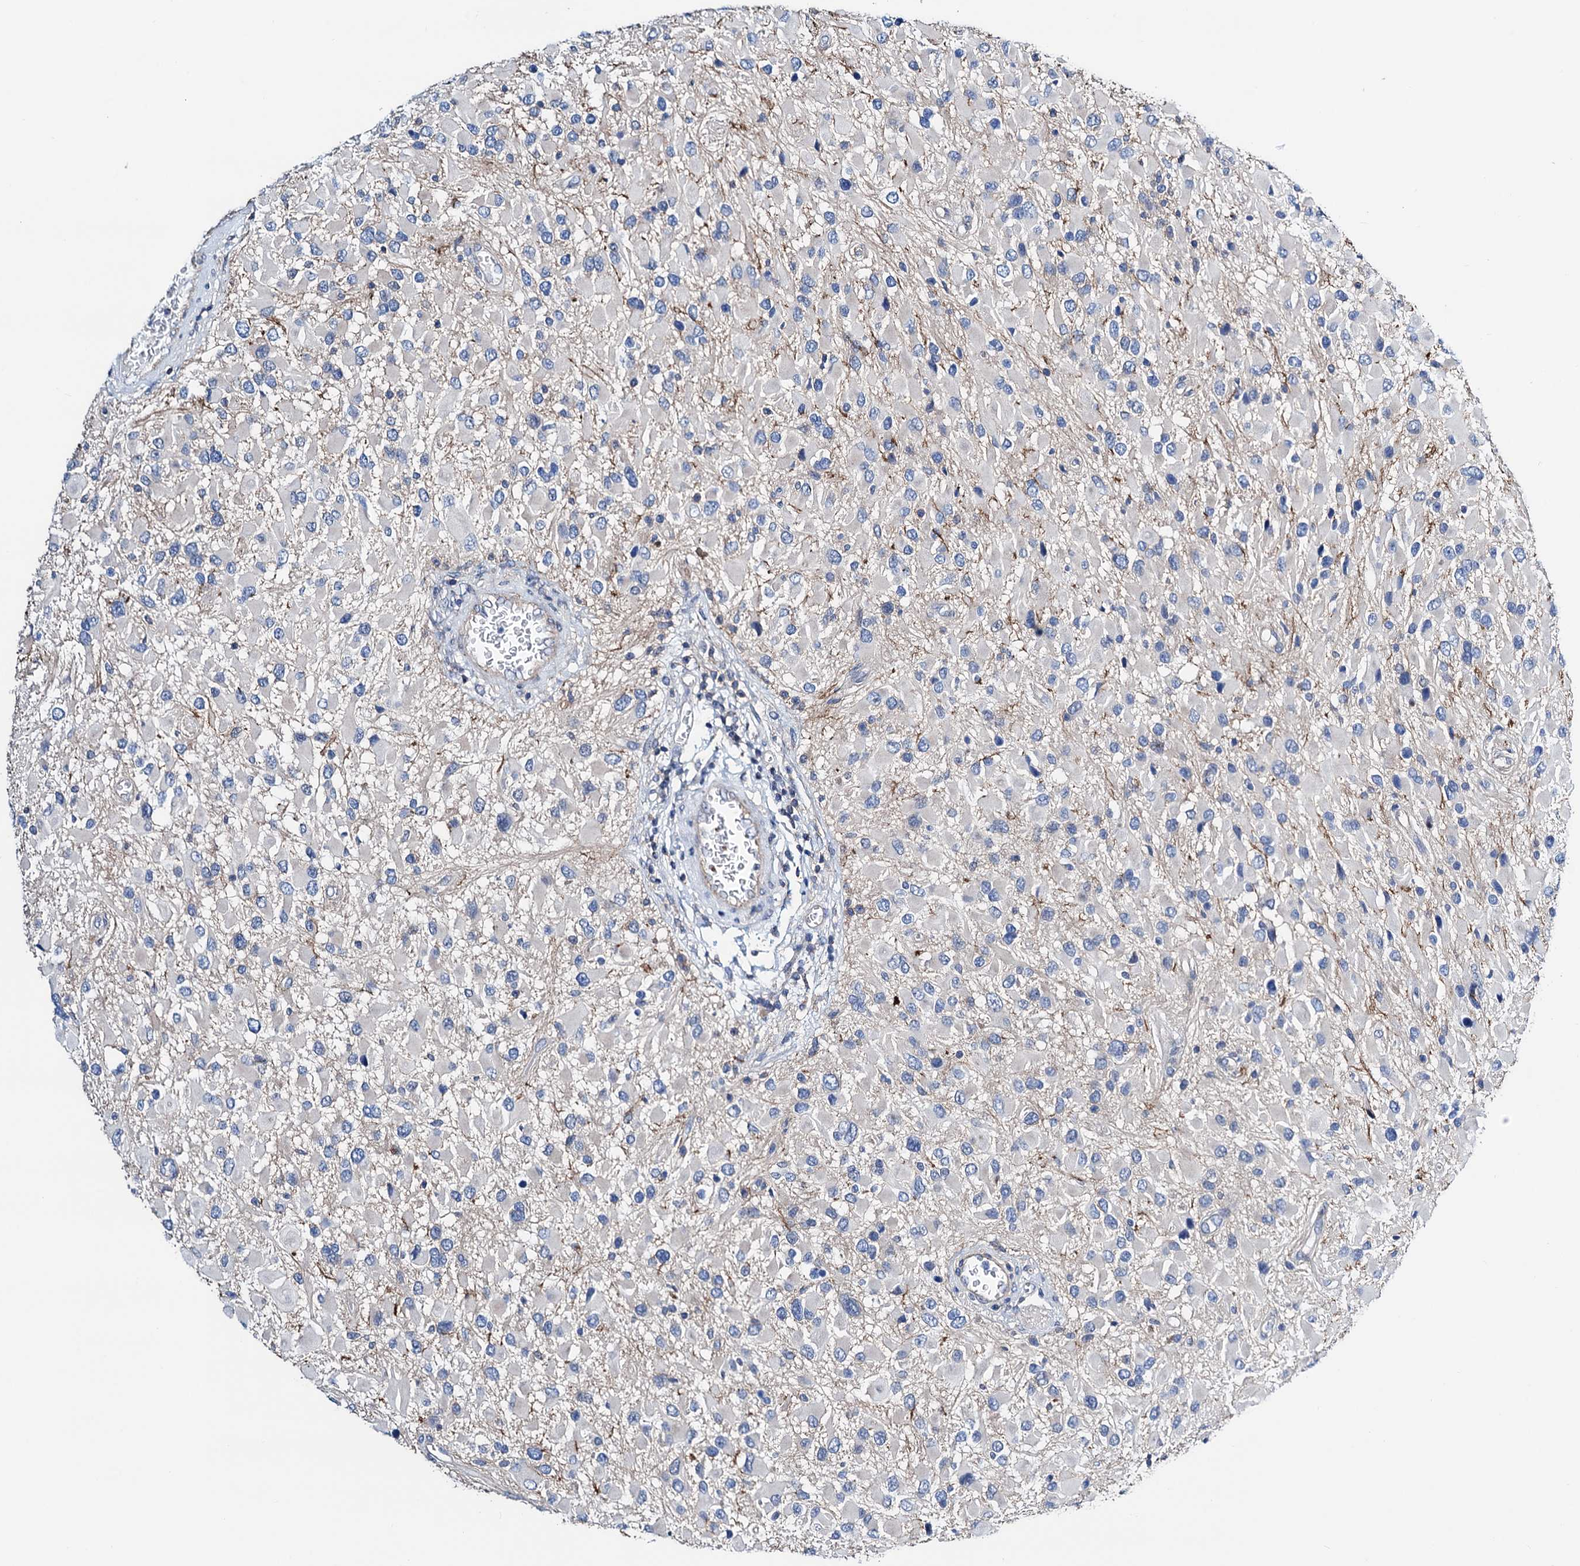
{"staining": {"intensity": "negative", "quantity": "none", "location": "none"}, "tissue": "glioma", "cell_type": "Tumor cells", "image_type": "cancer", "snomed": [{"axis": "morphology", "description": "Glioma, malignant, High grade"}, {"axis": "topography", "description": "Brain"}], "caption": "The histopathology image reveals no staining of tumor cells in malignant high-grade glioma.", "gene": "GCOM1", "patient": {"sex": "male", "age": 53}}